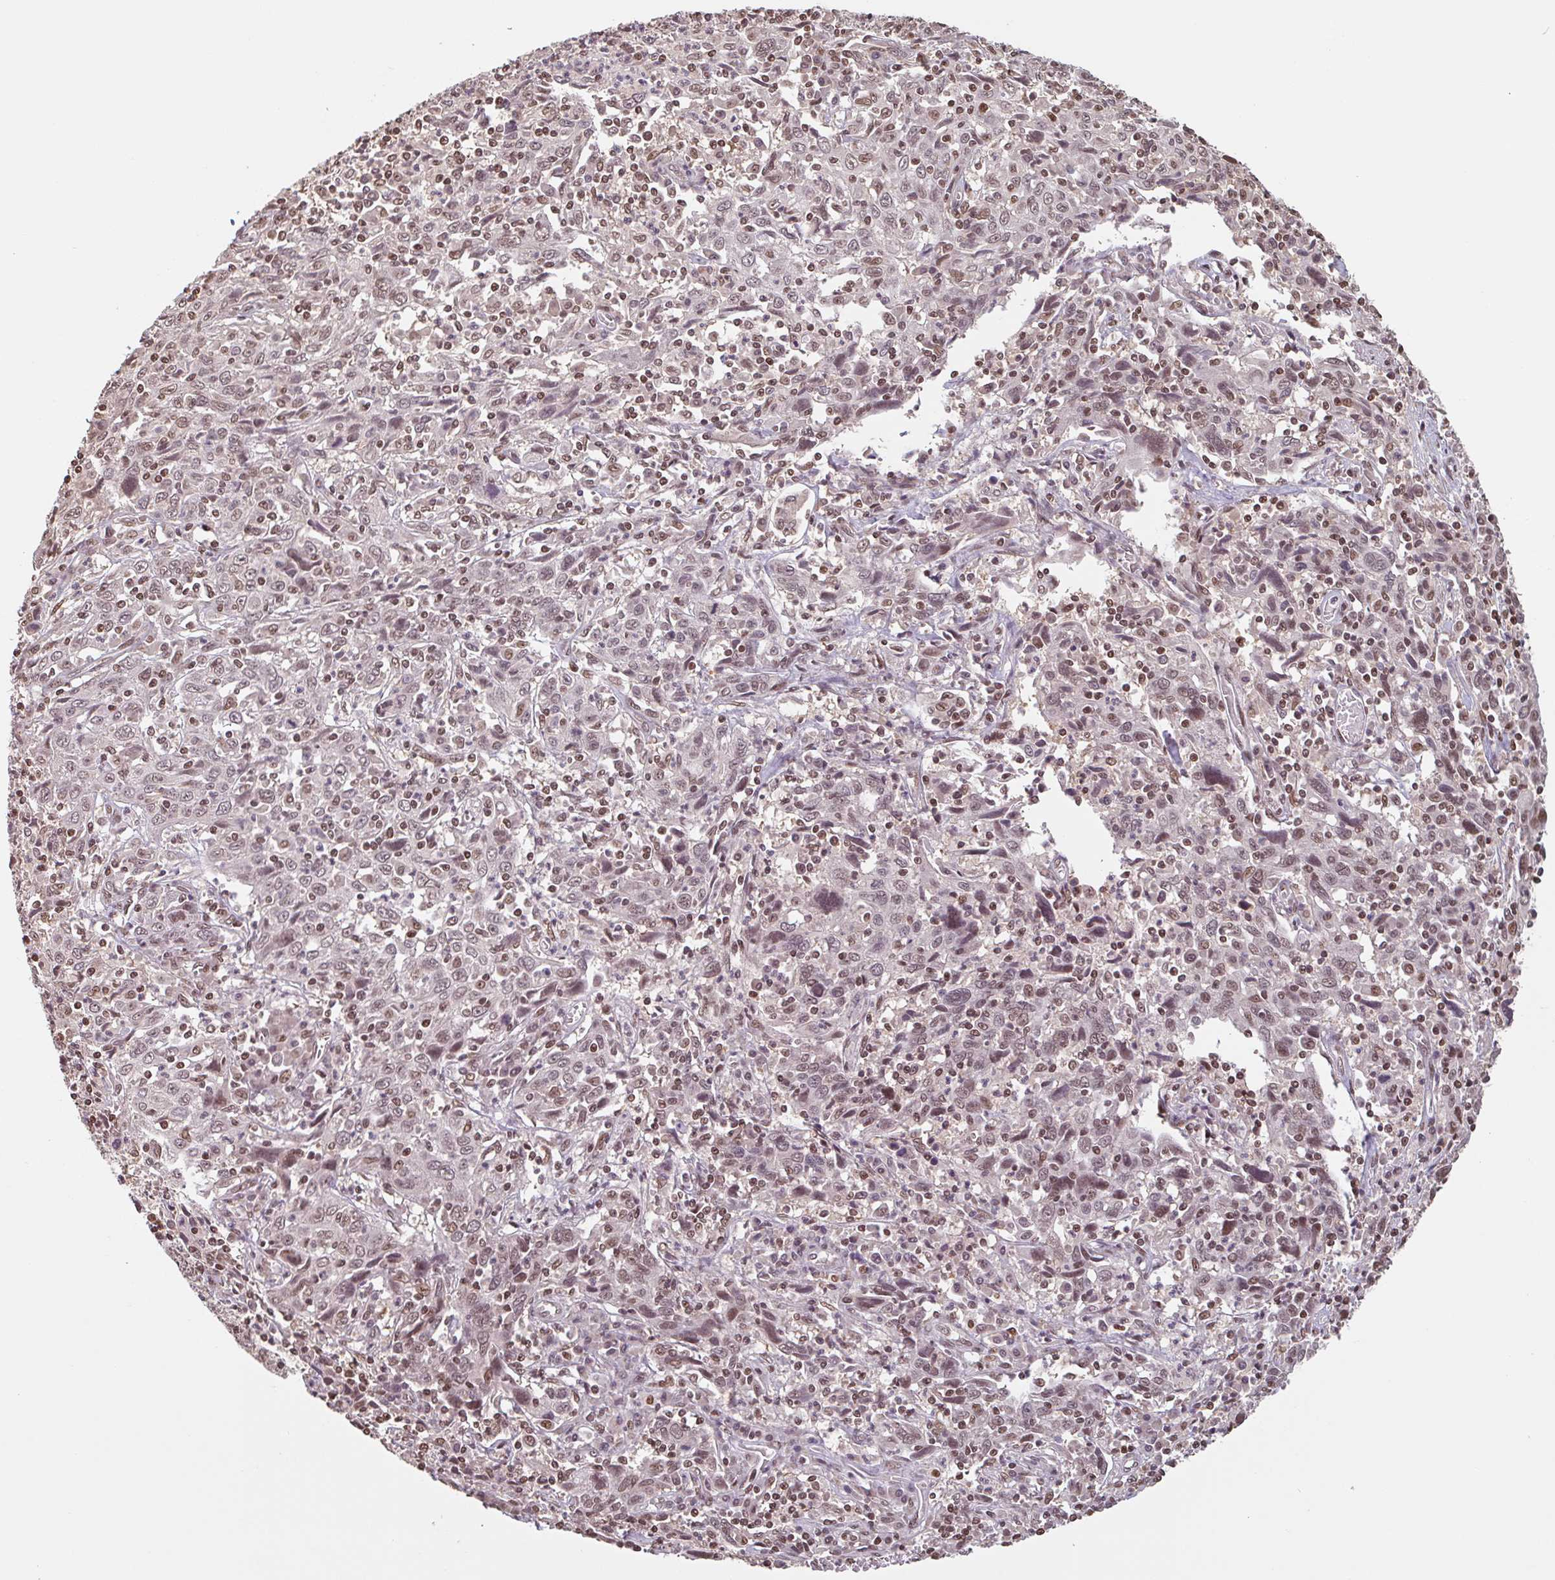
{"staining": {"intensity": "weak", "quantity": ">75%", "location": "nuclear"}, "tissue": "cervical cancer", "cell_type": "Tumor cells", "image_type": "cancer", "snomed": [{"axis": "morphology", "description": "Squamous cell carcinoma, NOS"}, {"axis": "topography", "description": "Cervix"}], "caption": "IHC micrograph of cervical cancer stained for a protein (brown), which displays low levels of weak nuclear positivity in approximately >75% of tumor cells.", "gene": "DR1", "patient": {"sex": "female", "age": 46}}